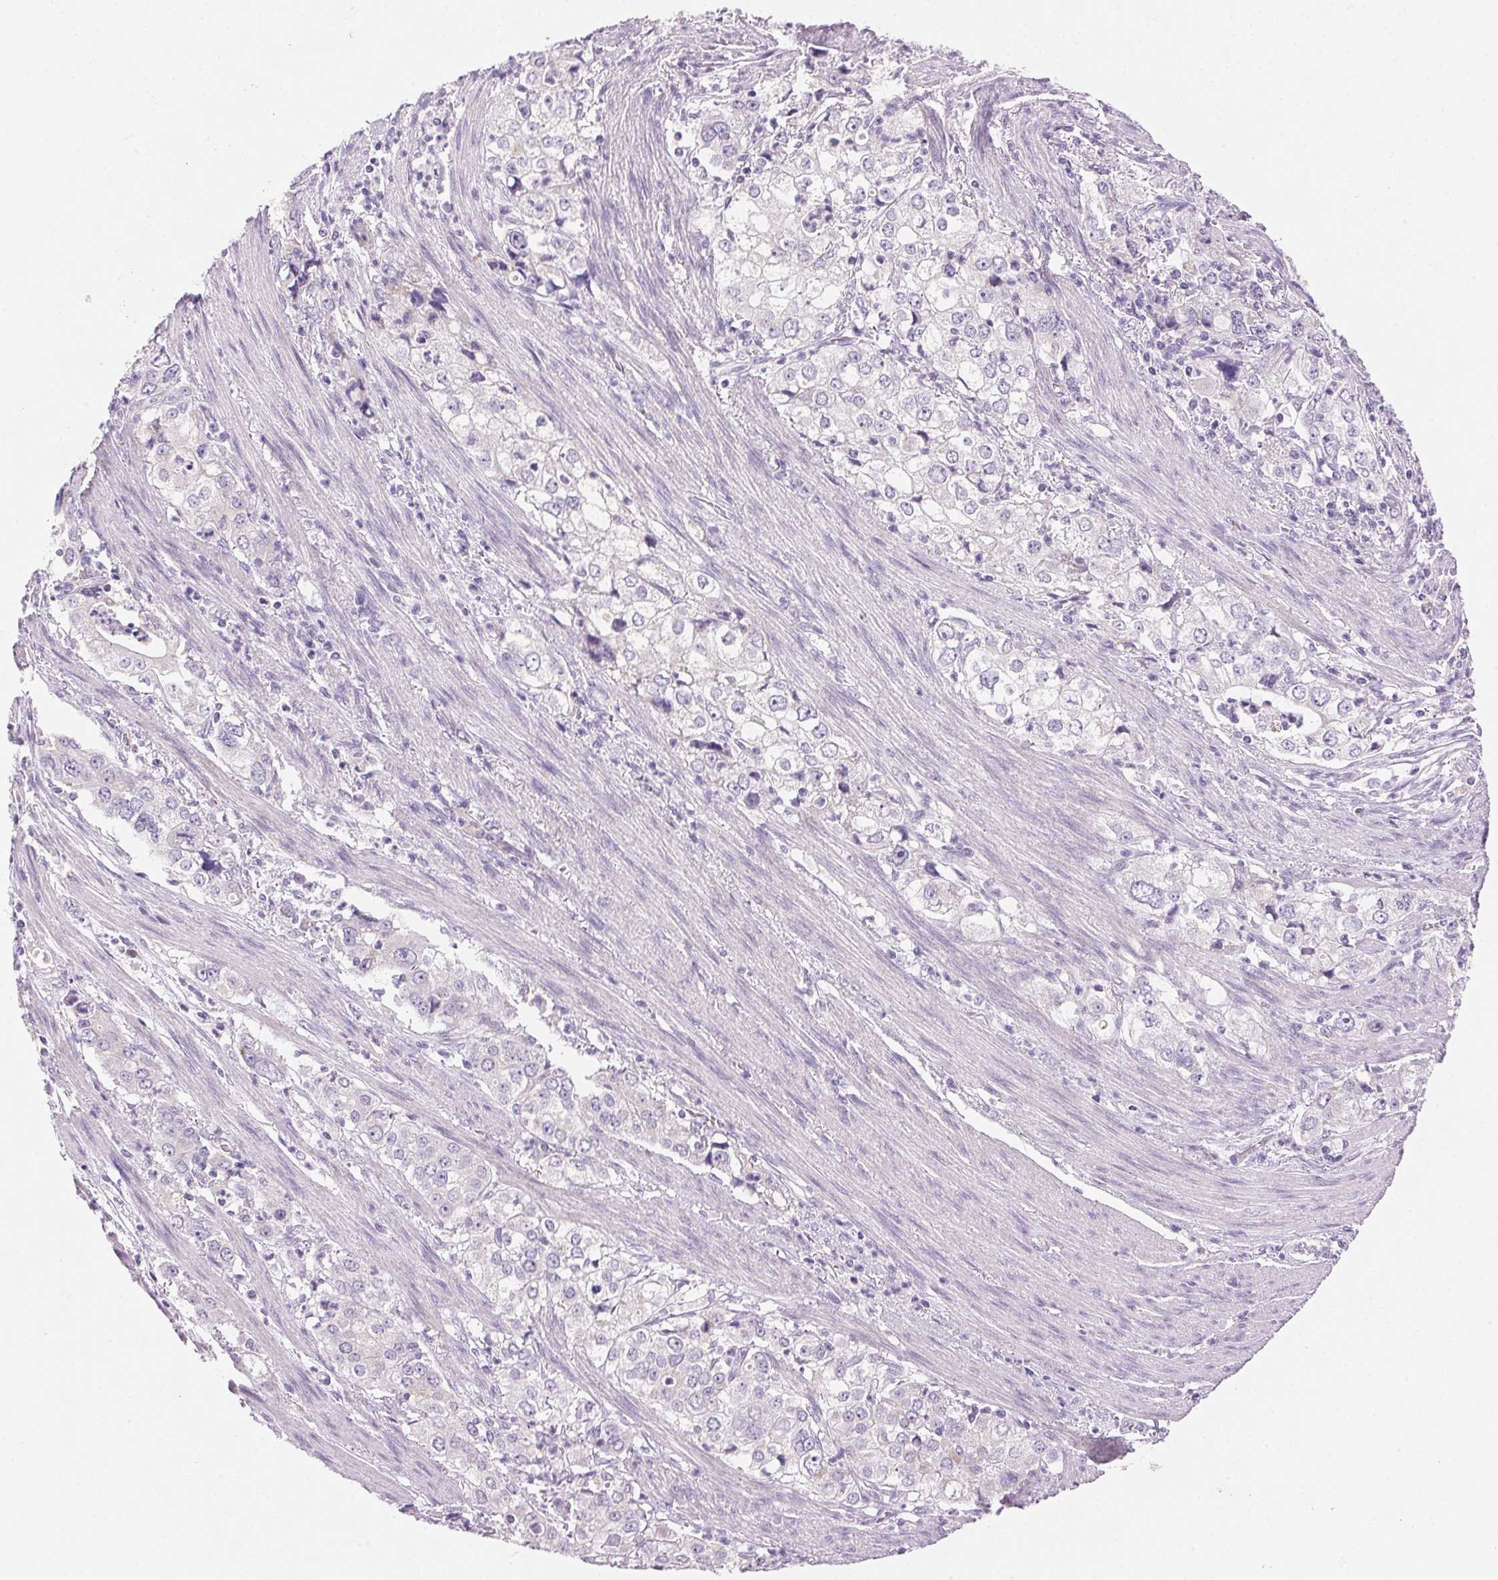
{"staining": {"intensity": "negative", "quantity": "none", "location": "none"}, "tissue": "stomach cancer", "cell_type": "Tumor cells", "image_type": "cancer", "snomed": [{"axis": "morphology", "description": "Adenocarcinoma, NOS"}, {"axis": "topography", "description": "Stomach, upper"}], "caption": "The immunohistochemistry (IHC) photomicrograph has no significant expression in tumor cells of stomach adenocarcinoma tissue.", "gene": "CYP11B1", "patient": {"sex": "male", "age": 75}}